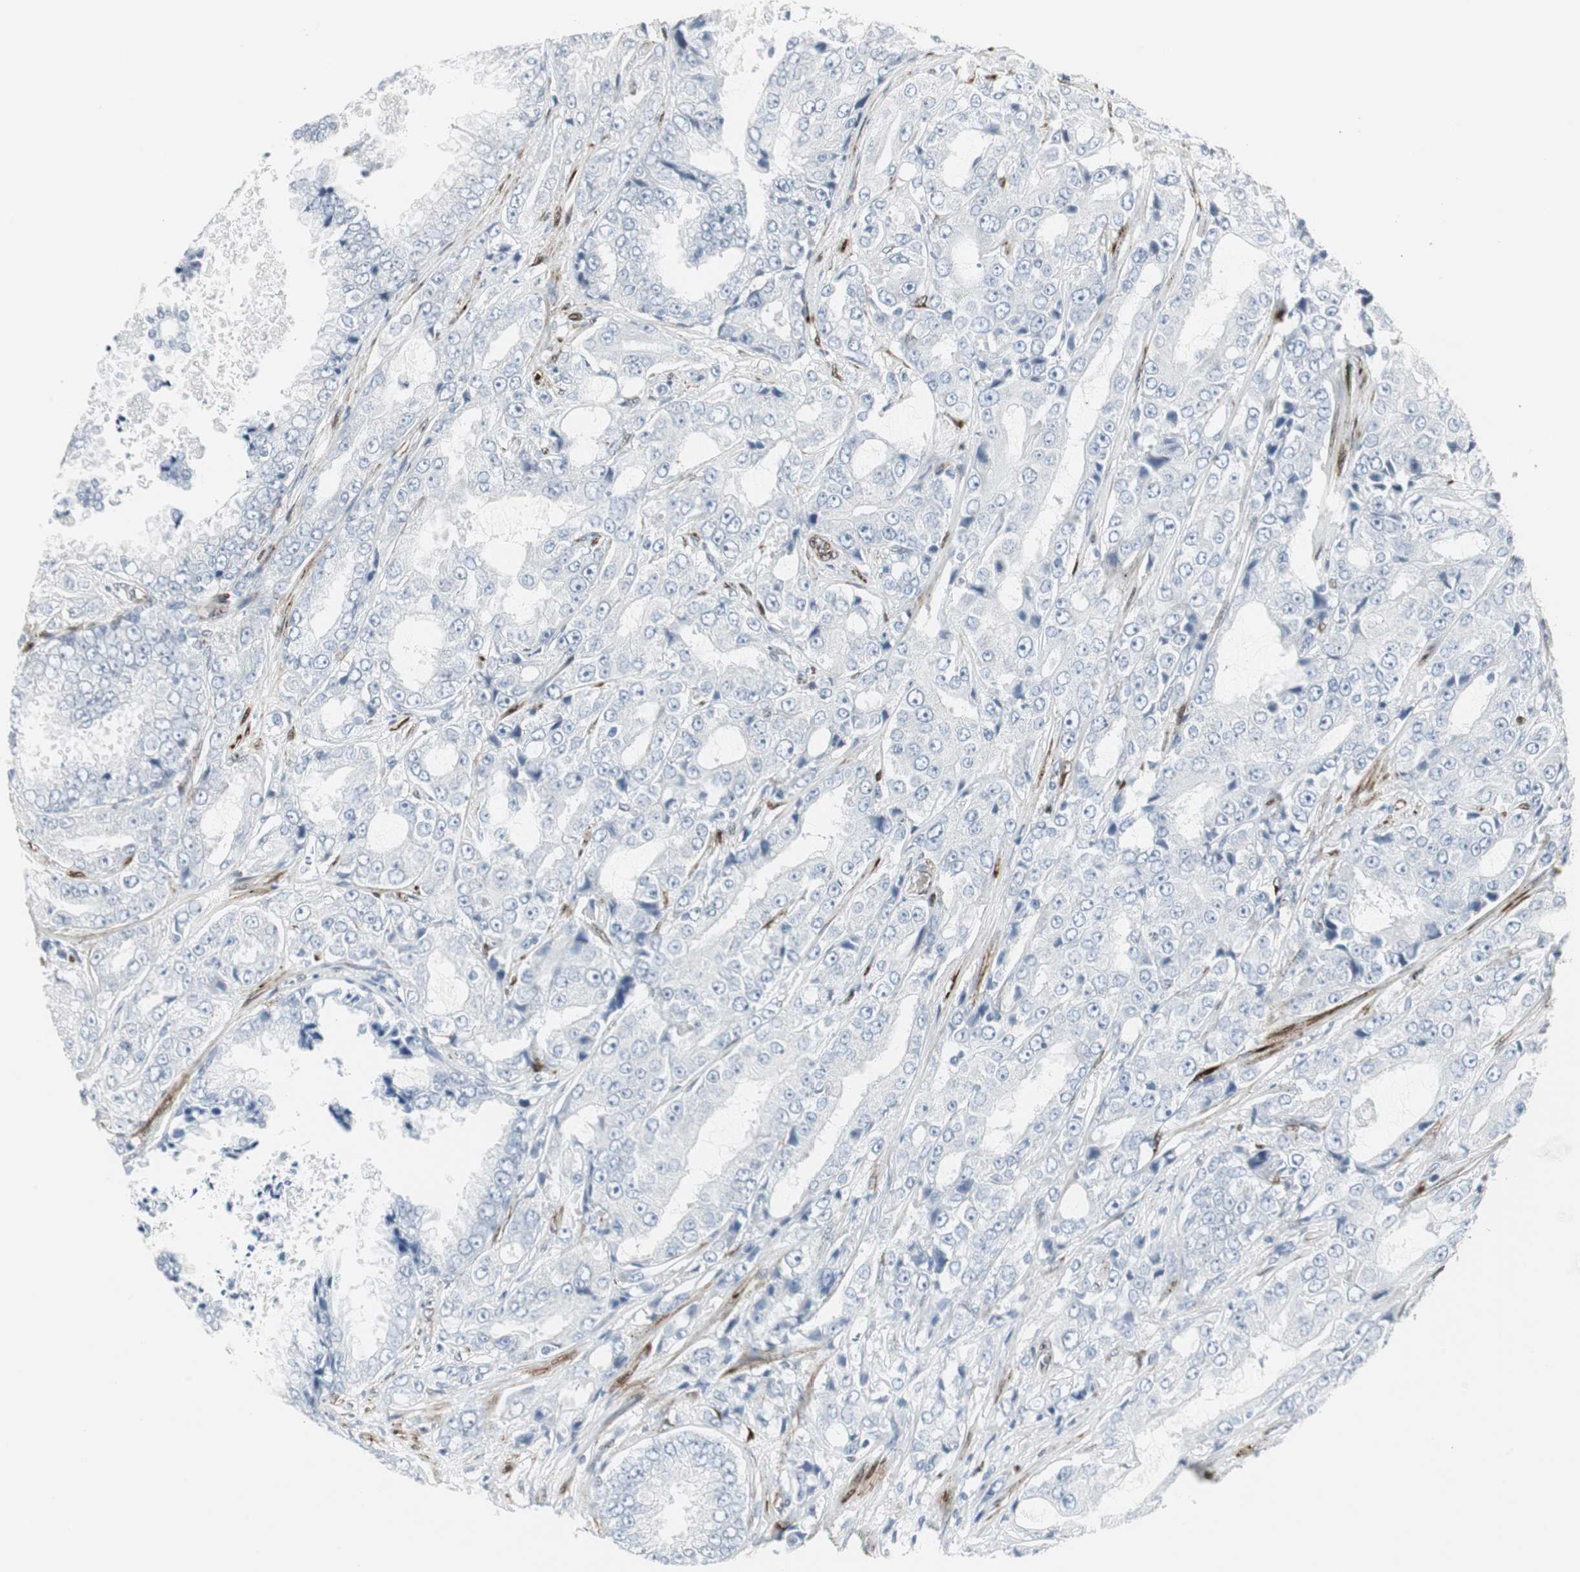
{"staining": {"intensity": "negative", "quantity": "none", "location": "none"}, "tissue": "prostate cancer", "cell_type": "Tumor cells", "image_type": "cancer", "snomed": [{"axis": "morphology", "description": "Adenocarcinoma, High grade"}, {"axis": "topography", "description": "Prostate"}], "caption": "DAB (3,3'-diaminobenzidine) immunohistochemical staining of prostate adenocarcinoma (high-grade) reveals no significant positivity in tumor cells.", "gene": "PPP1R14A", "patient": {"sex": "male", "age": 73}}